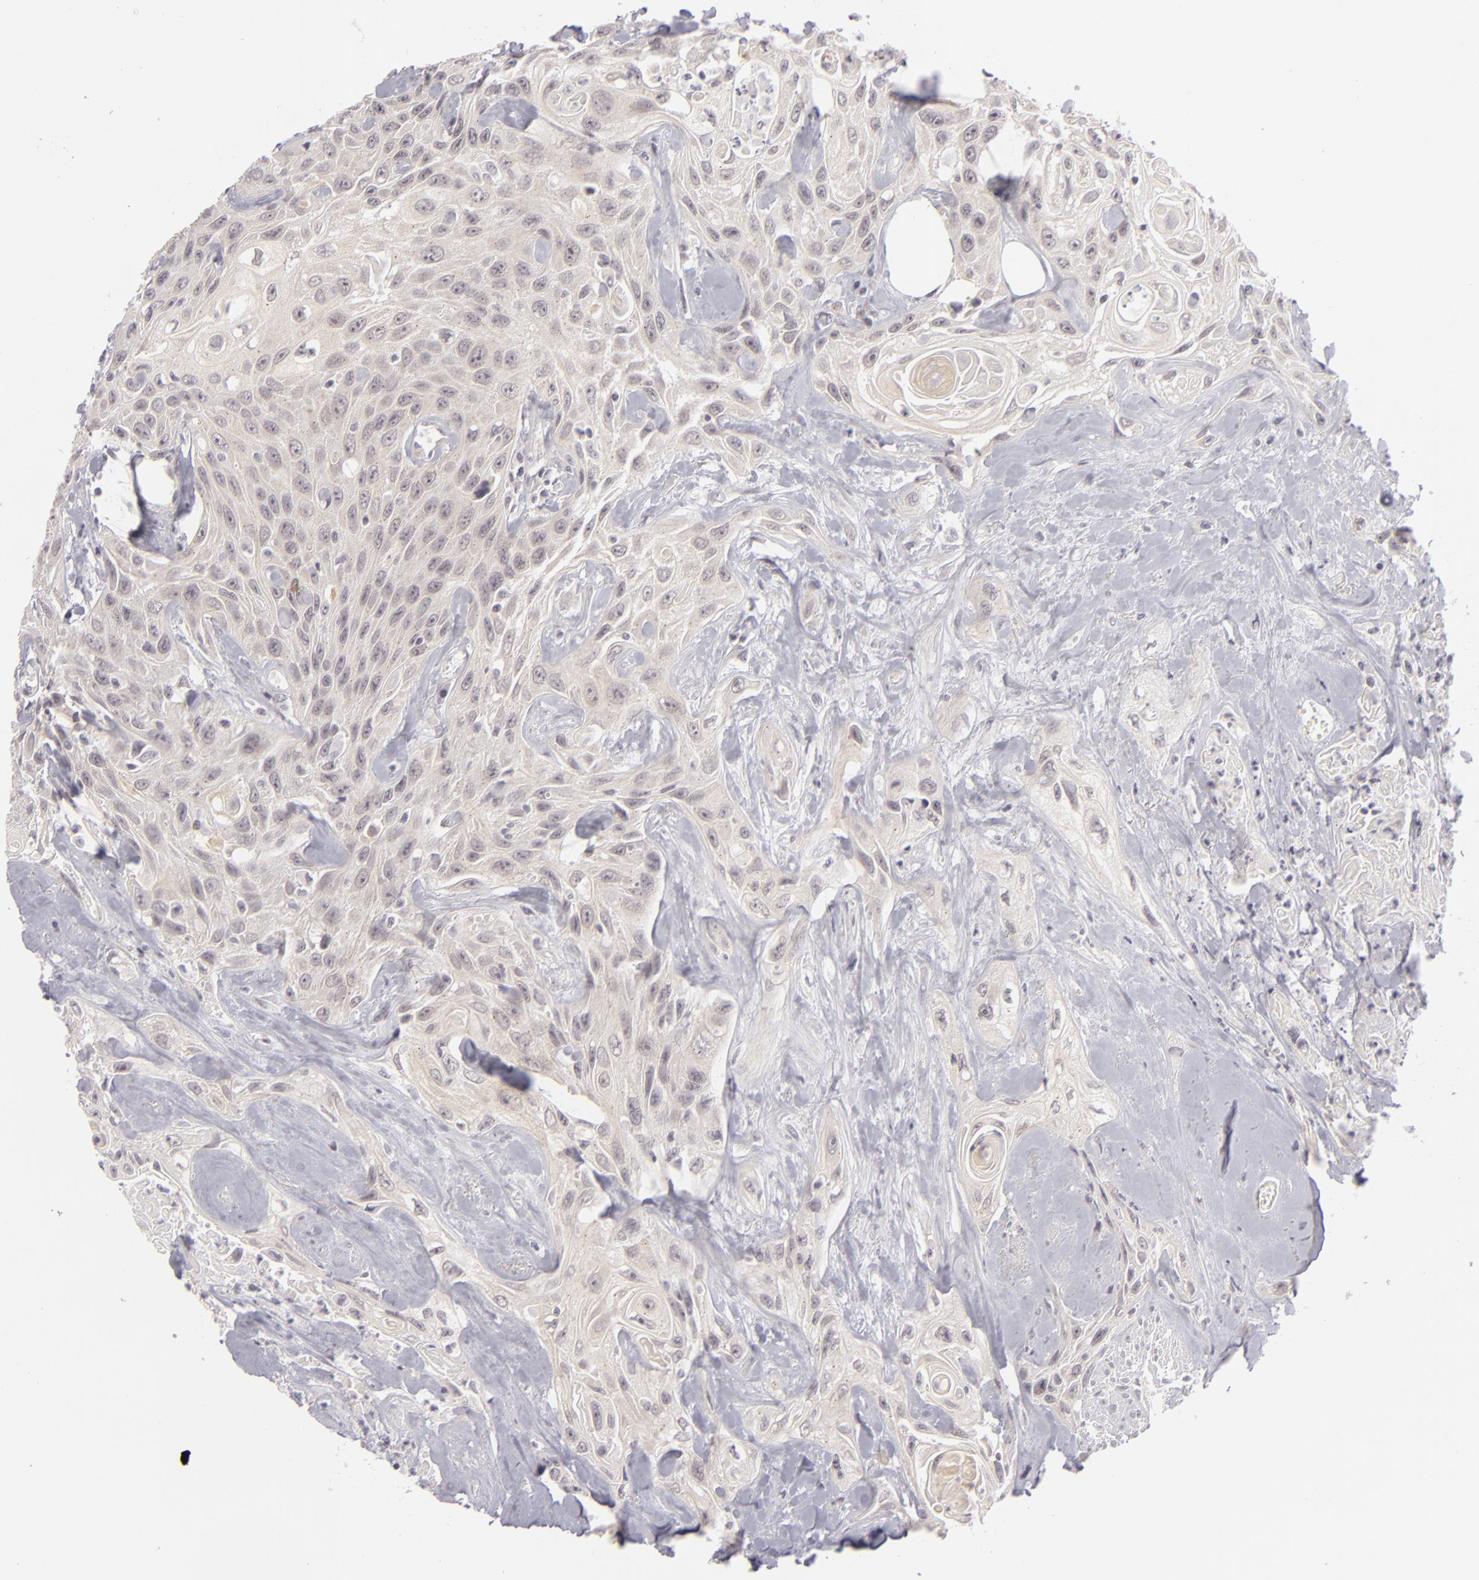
{"staining": {"intensity": "negative", "quantity": "none", "location": "none"}, "tissue": "urothelial cancer", "cell_type": "Tumor cells", "image_type": "cancer", "snomed": [{"axis": "morphology", "description": "Urothelial carcinoma, High grade"}, {"axis": "topography", "description": "Urinary bladder"}], "caption": "The image reveals no significant expression in tumor cells of urothelial carcinoma (high-grade). The staining is performed using DAB (3,3'-diaminobenzidine) brown chromogen with nuclei counter-stained in using hematoxylin.", "gene": "DLG3", "patient": {"sex": "female", "age": 84}}